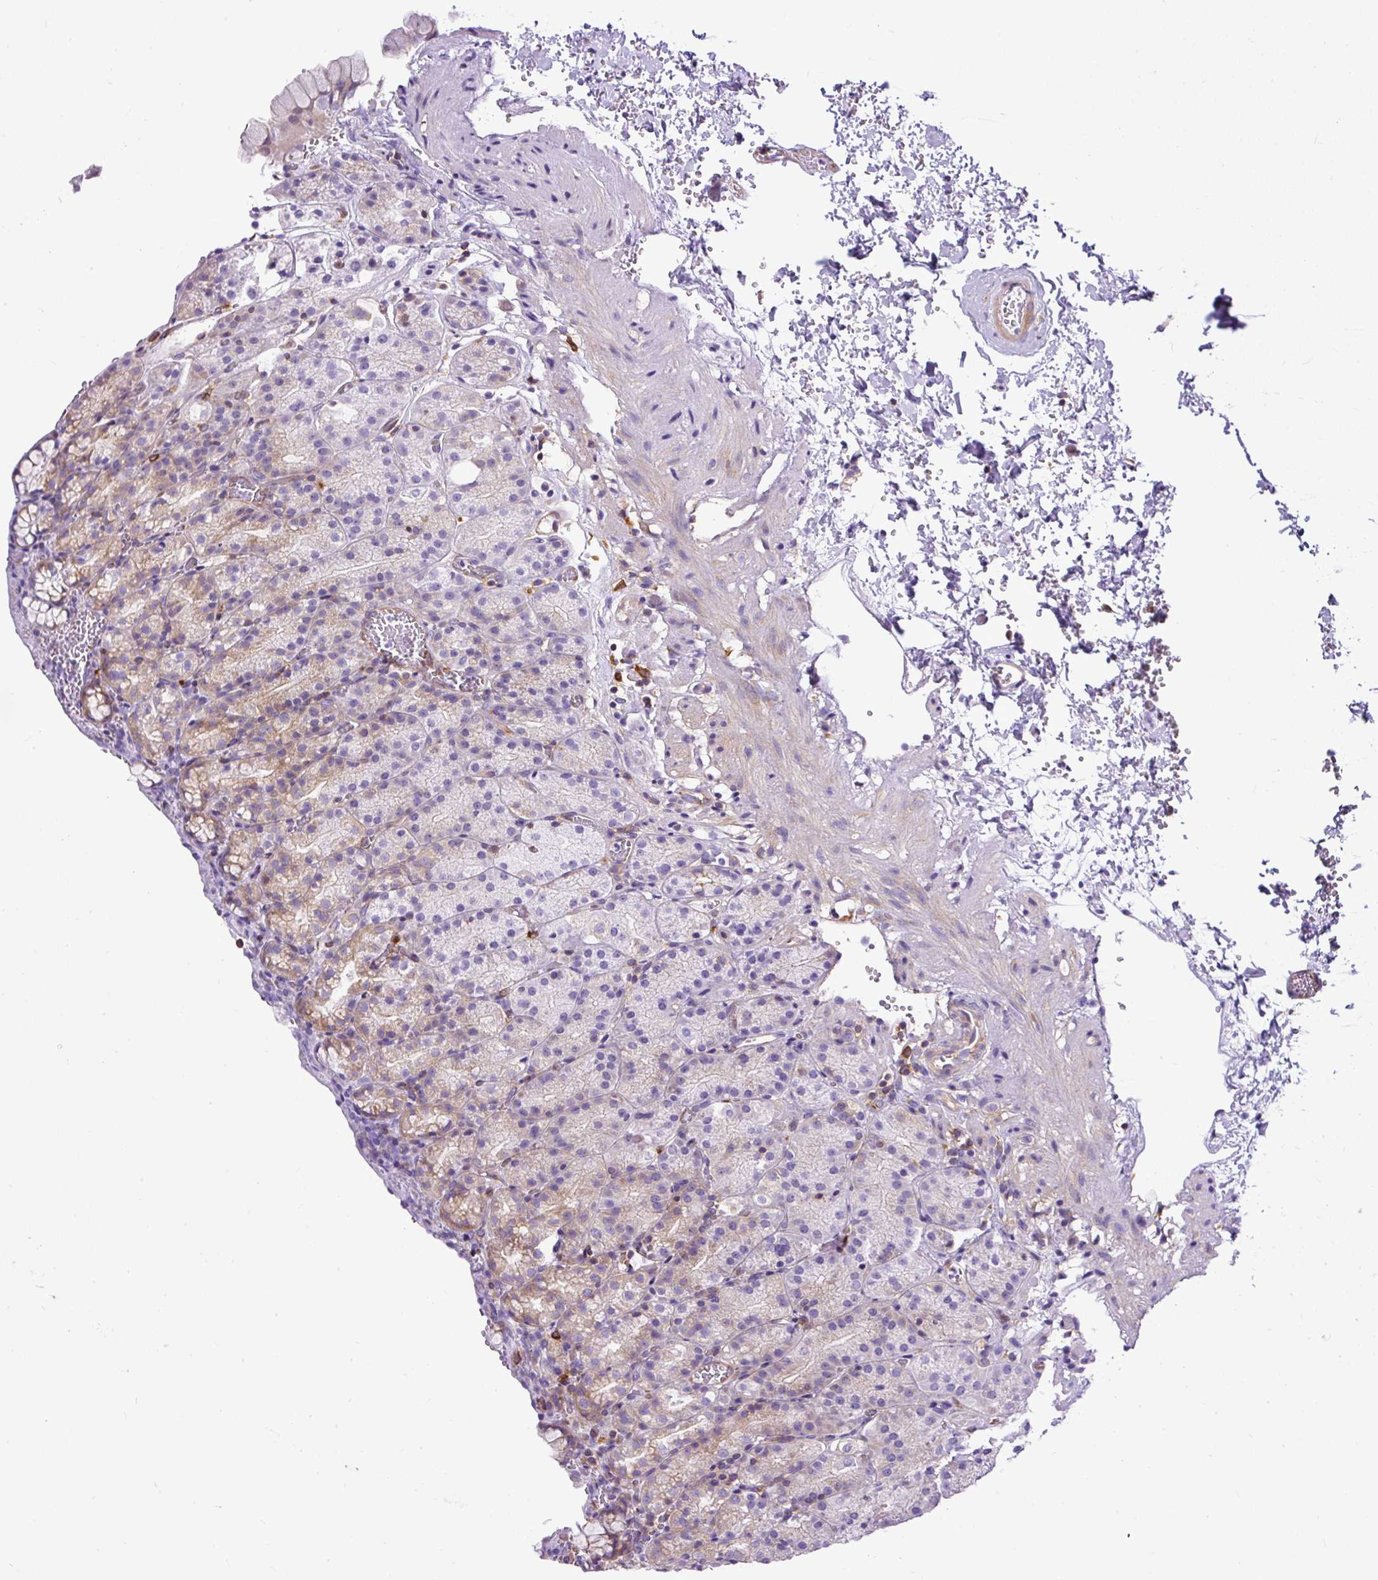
{"staining": {"intensity": "weak", "quantity": "<25%", "location": "cytoplasmic/membranous"}, "tissue": "stomach", "cell_type": "Glandular cells", "image_type": "normal", "snomed": [{"axis": "morphology", "description": "Normal tissue, NOS"}, {"axis": "topography", "description": "Stomach, upper"}], "caption": "Immunohistochemical staining of unremarkable stomach reveals no significant staining in glandular cells. The staining was performed using DAB (3,3'-diaminobenzidine) to visualize the protein expression in brown, while the nuclei were stained in blue with hematoxylin (Magnification: 20x).", "gene": "MAP1S", "patient": {"sex": "female", "age": 81}}